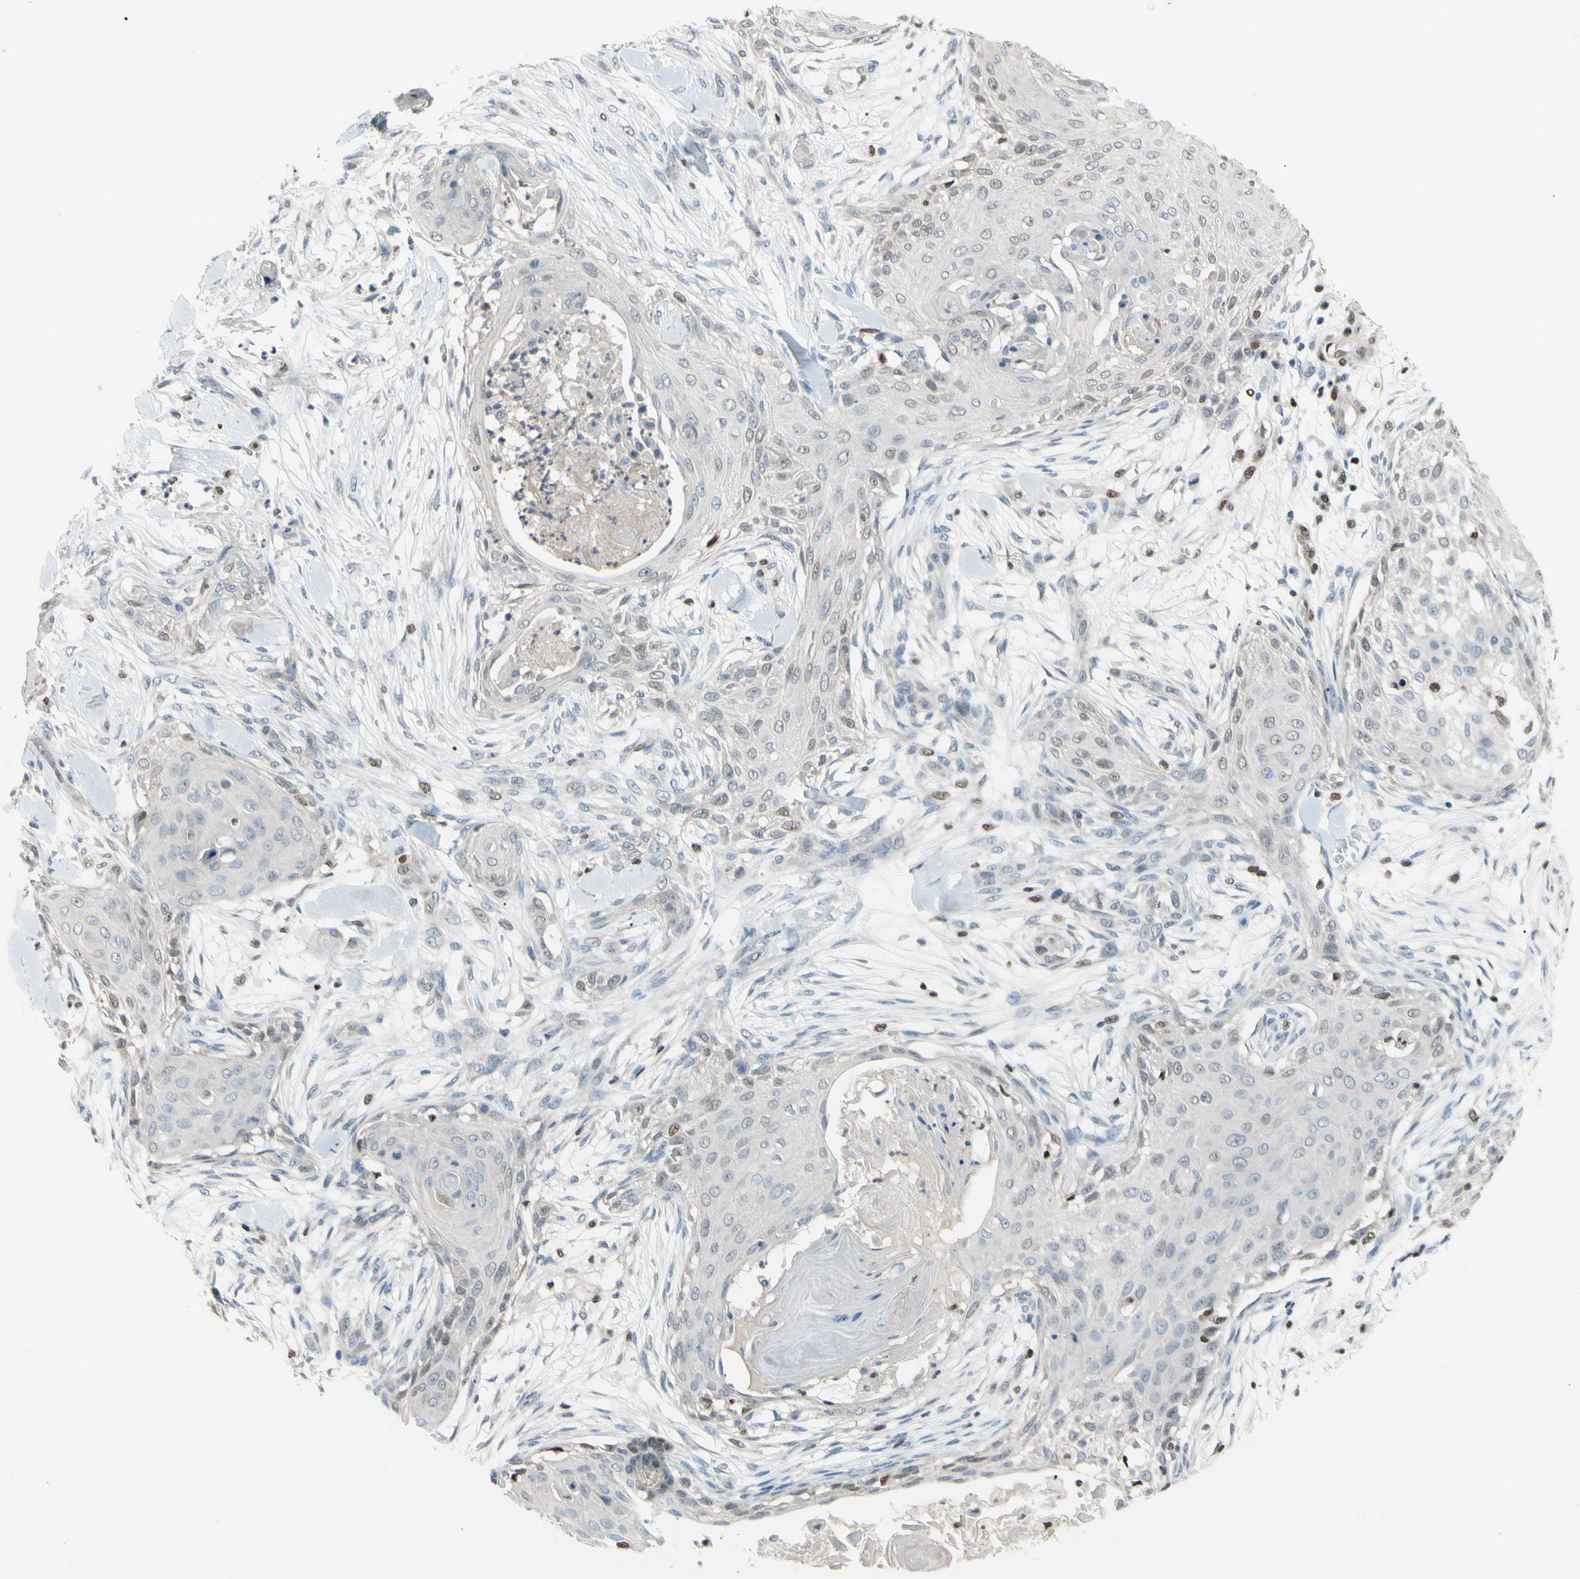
{"staining": {"intensity": "negative", "quantity": "none", "location": "none"}, "tissue": "skin cancer", "cell_type": "Tumor cells", "image_type": "cancer", "snomed": [{"axis": "morphology", "description": "Squamous cell carcinoma, NOS"}, {"axis": "topography", "description": "Skin"}], "caption": "Skin cancer was stained to show a protein in brown. There is no significant staining in tumor cells.", "gene": "FKBP5", "patient": {"sex": "female", "age": 59}}